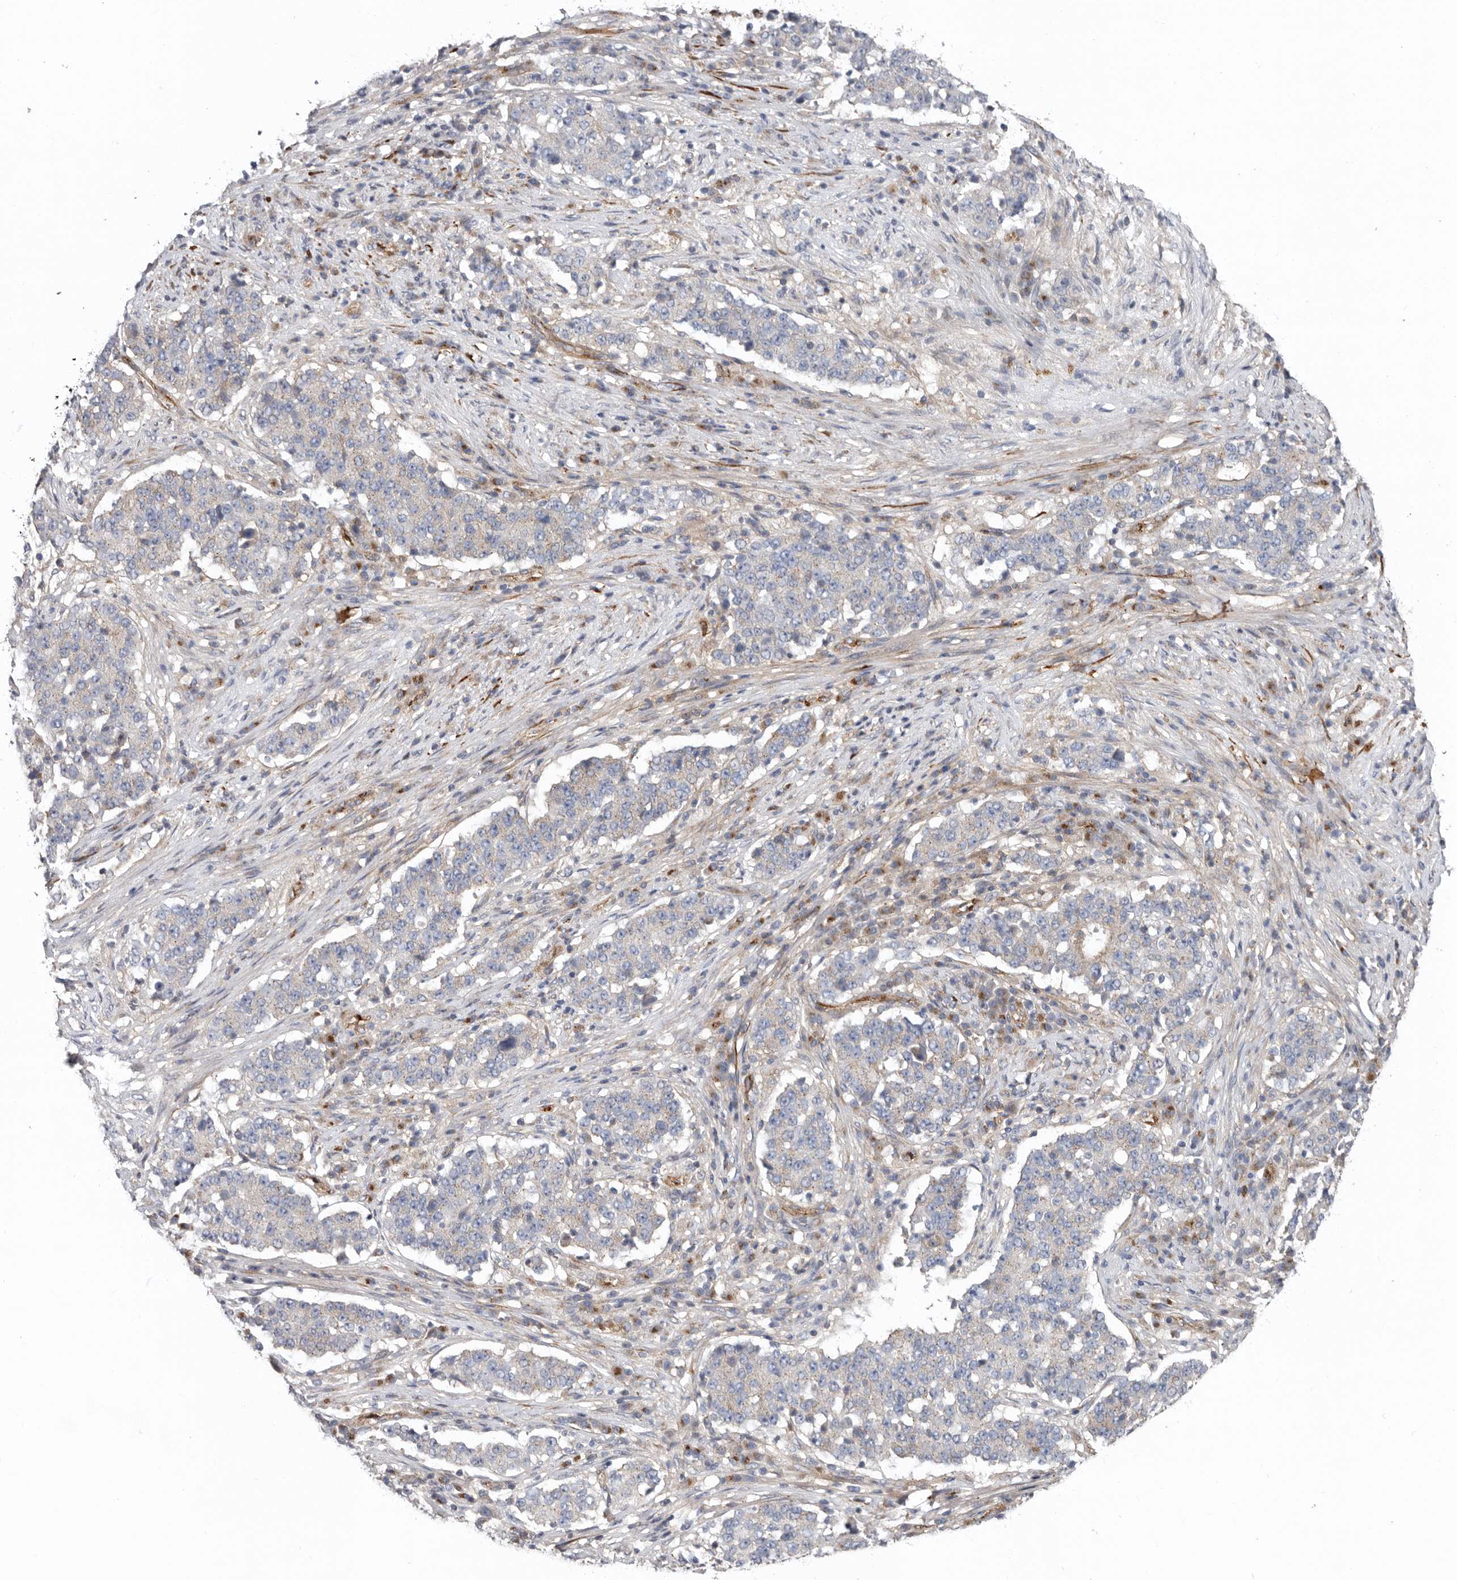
{"staining": {"intensity": "negative", "quantity": "none", "location": "none"}, "tissue": "stomach cancer", "cell_type": "Tumor cells", "image_type": "cancer", "snomed": [{"axis": "morphology", "description": "Adenocarcinoma, NOS"}, {"axis": "topography", "description": "Stomach"}], "caption": "Adenocarcinoma (stomach) stained for a protein using IHC shows no positivity tumor cells.", "gene": "LUZP1", "patient": {"sex": "male", "age": 59}}